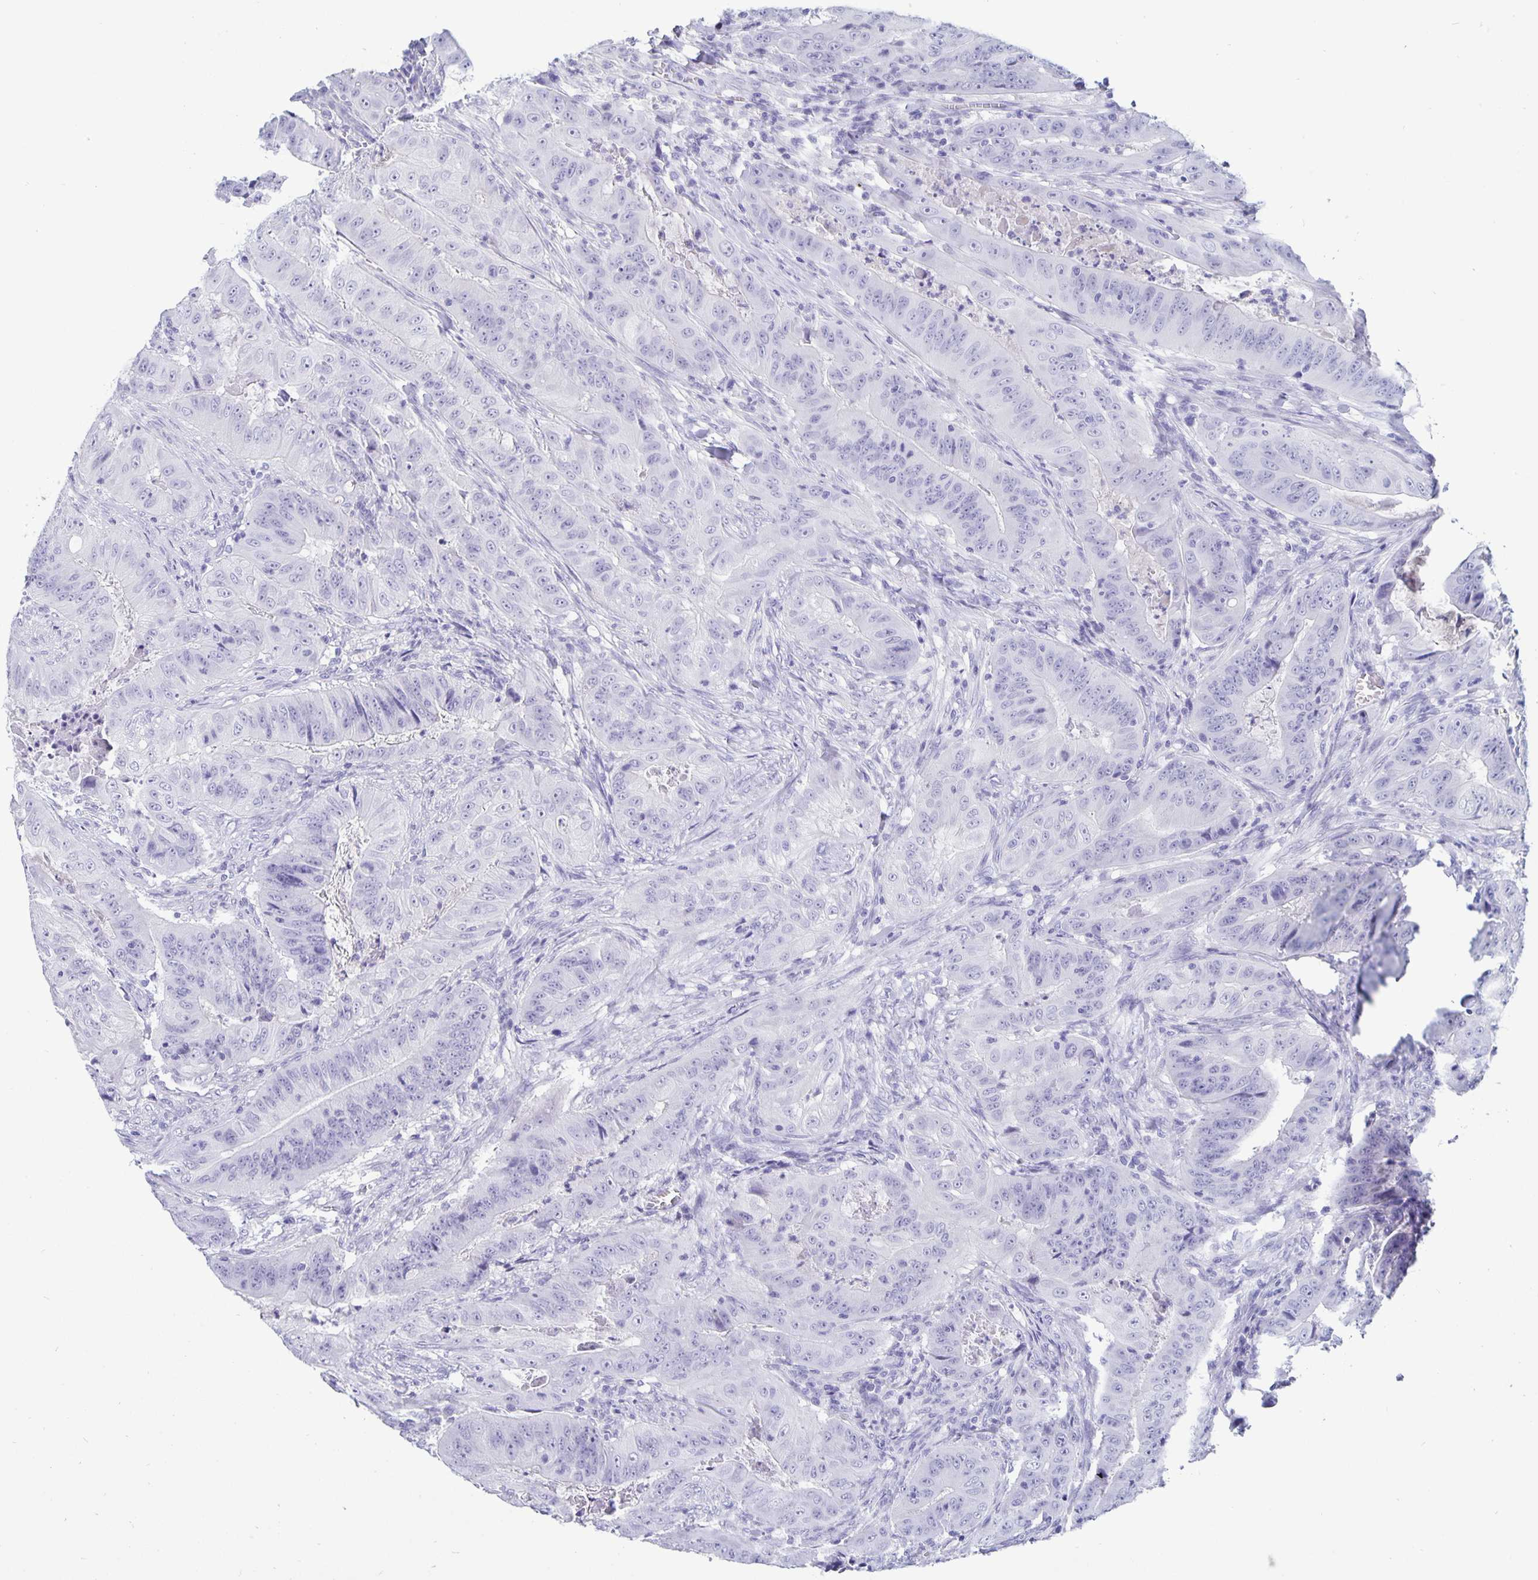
{"staining": {"intensity": "negative", "quantity": "none", "location": "none"}, "tissue": "colorectal cancer", "cell_type": "Tumor cells", "image_type": "cancer", "snomed": [{"axis": "morphology", "description": "Adenocarcinoma, NOS"}, {"axis": "topography", "description": "Colon"}], "caption": "Immunohistochemistry (IHC) micrograph of neoplastic tissue: colorectal cancer (adenocarcinoma) stained with DAB (3,3'-diaminobenzidine) shows no significant protein positivity in tumor cells. (Immunohistochemistry, brightfield microscopy, high magnification).", "gene": "BPIFA3", "patient": {"sex": "male", "age": 33}}